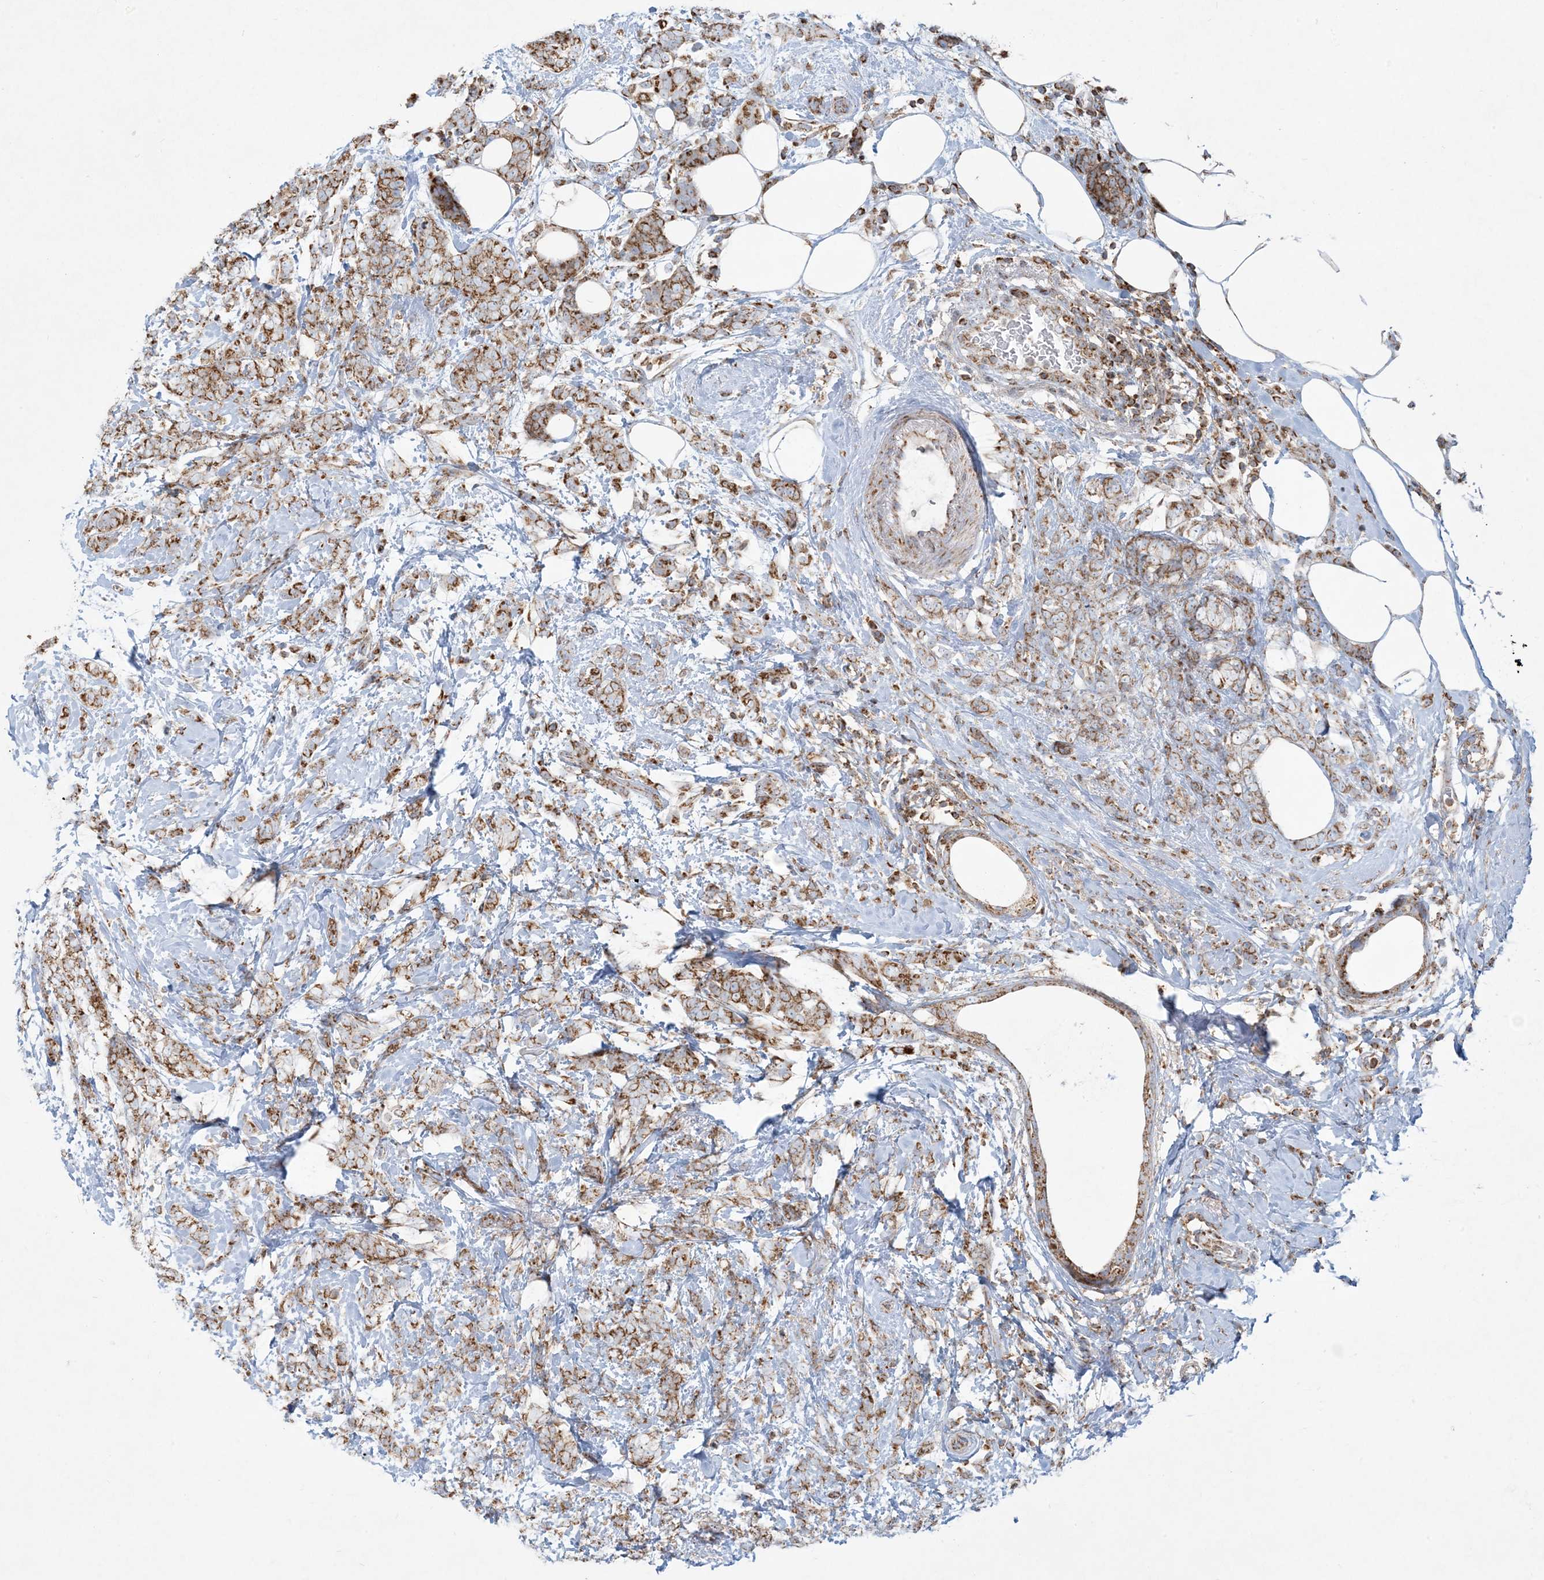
{"staining": {"intensity": "moderate", "quantity": ">75%", "location": "cytoplasmic/membranous"}, "tissue": "breast cancer", "cell_type": "Tumor cells", "image_type": "cancer", "snomed": [{"axis": "morphology", "description": "Lobular carcinoma"}, {"axis": "topography", "description": "Breast"}], "caption": "Immunohistochemical staining of breast lobular carcinoma demonstrates medium levels of moderate cytoplasmic/membranous protein positivity in approximately >75% of tumor cells.", "gene": "BEND4", "patient": {"sex": "female", "age": 58}}